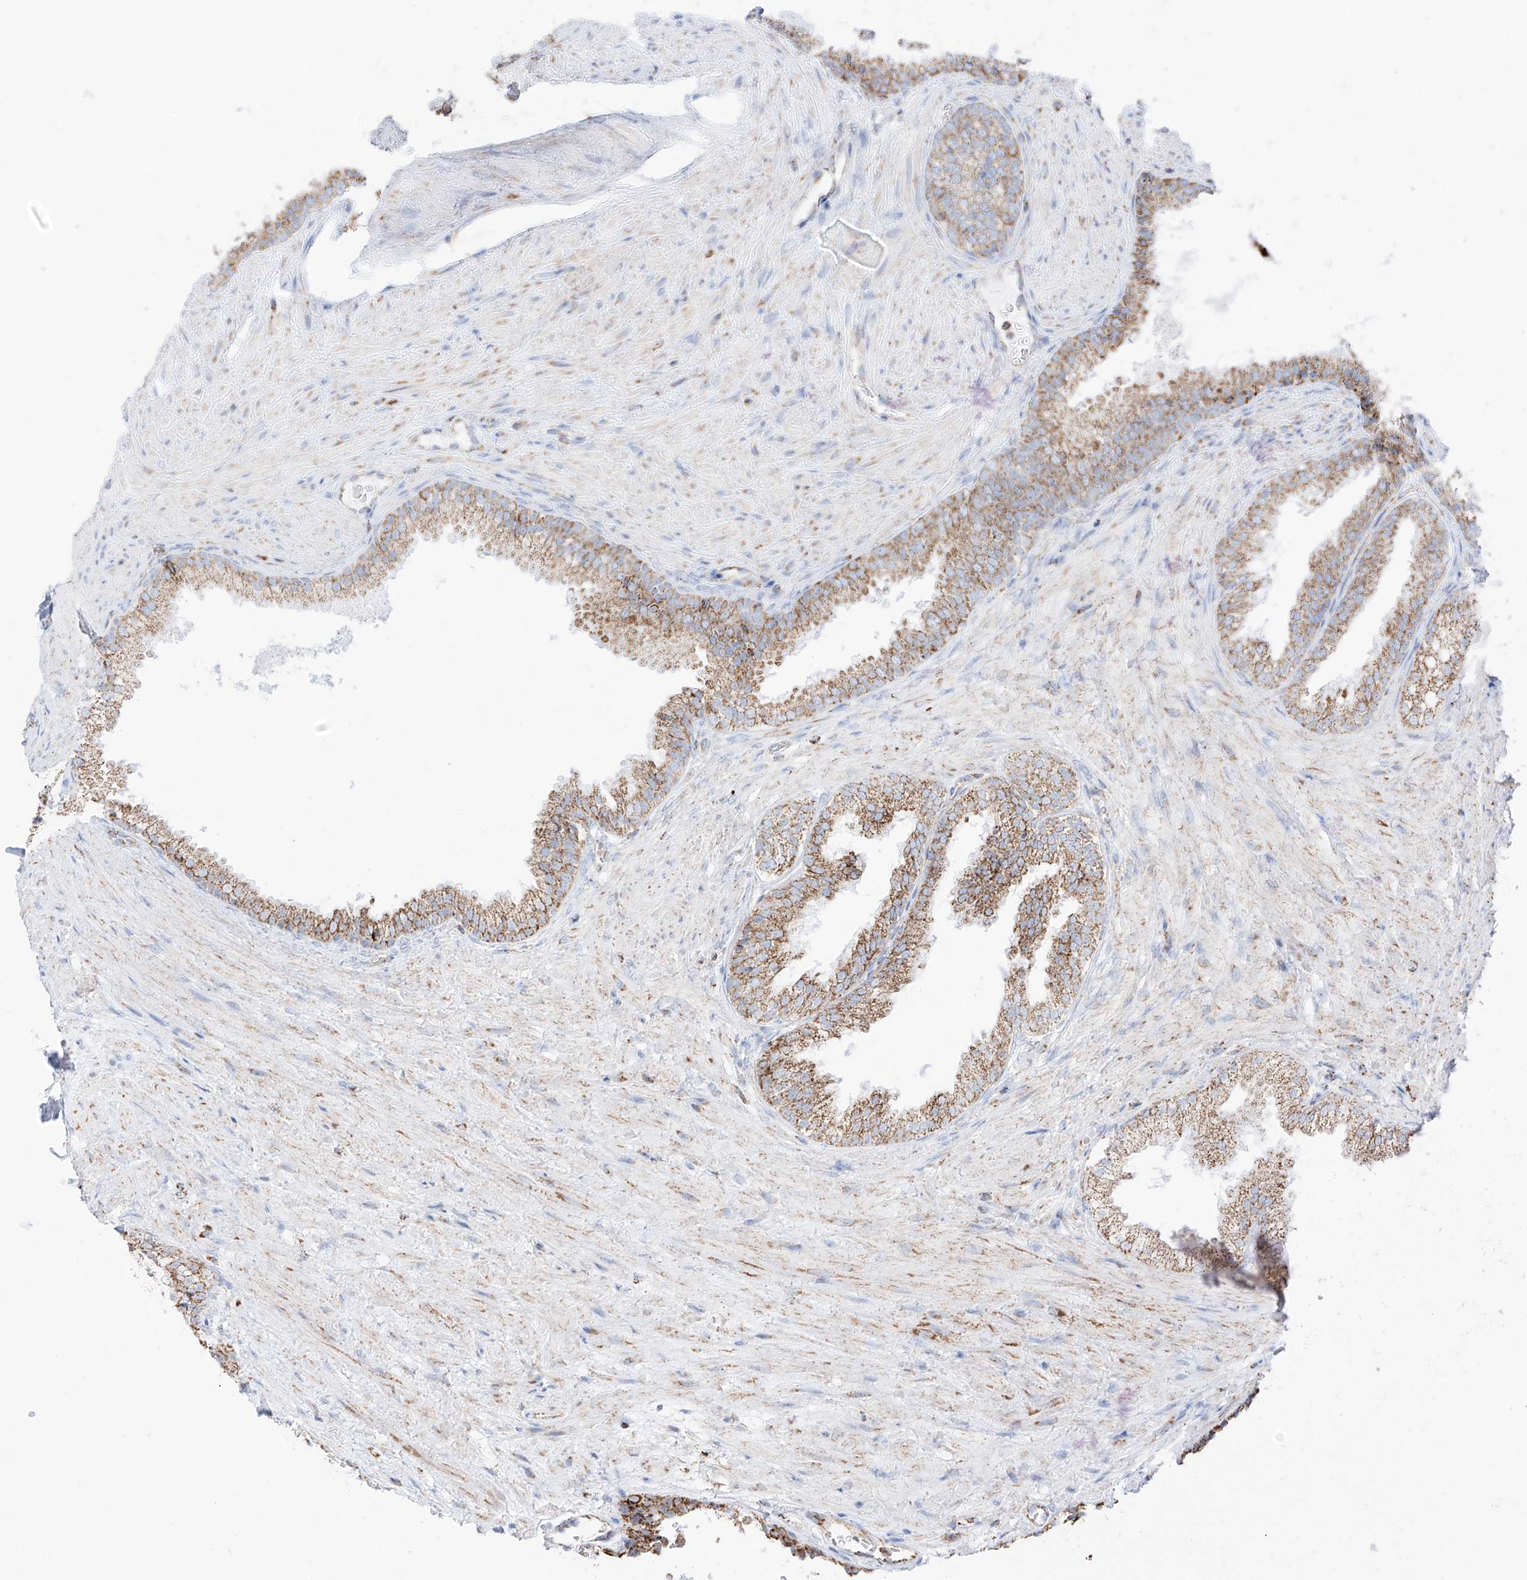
{"staining": {"intensity": "moderate", "quantity": ">75%", "location": "cytoplasmic/membranous"}, "tissue": "prostate", "cell_type": "Glandular cells", "image_type": "normal", "snomed": [{"axis": "morphology", "description": "Normal tissue, NOS"}, {"axis": "topography", "description": "Prostate"}], "caption": "Immunohistochemical staining of benign human prostate exhibits moderate cytoplasmic/membranous protein positivity in about >75% of glandular cells.", "gene": "XKR3", "patient": {"sex": "male", "age": 76}}